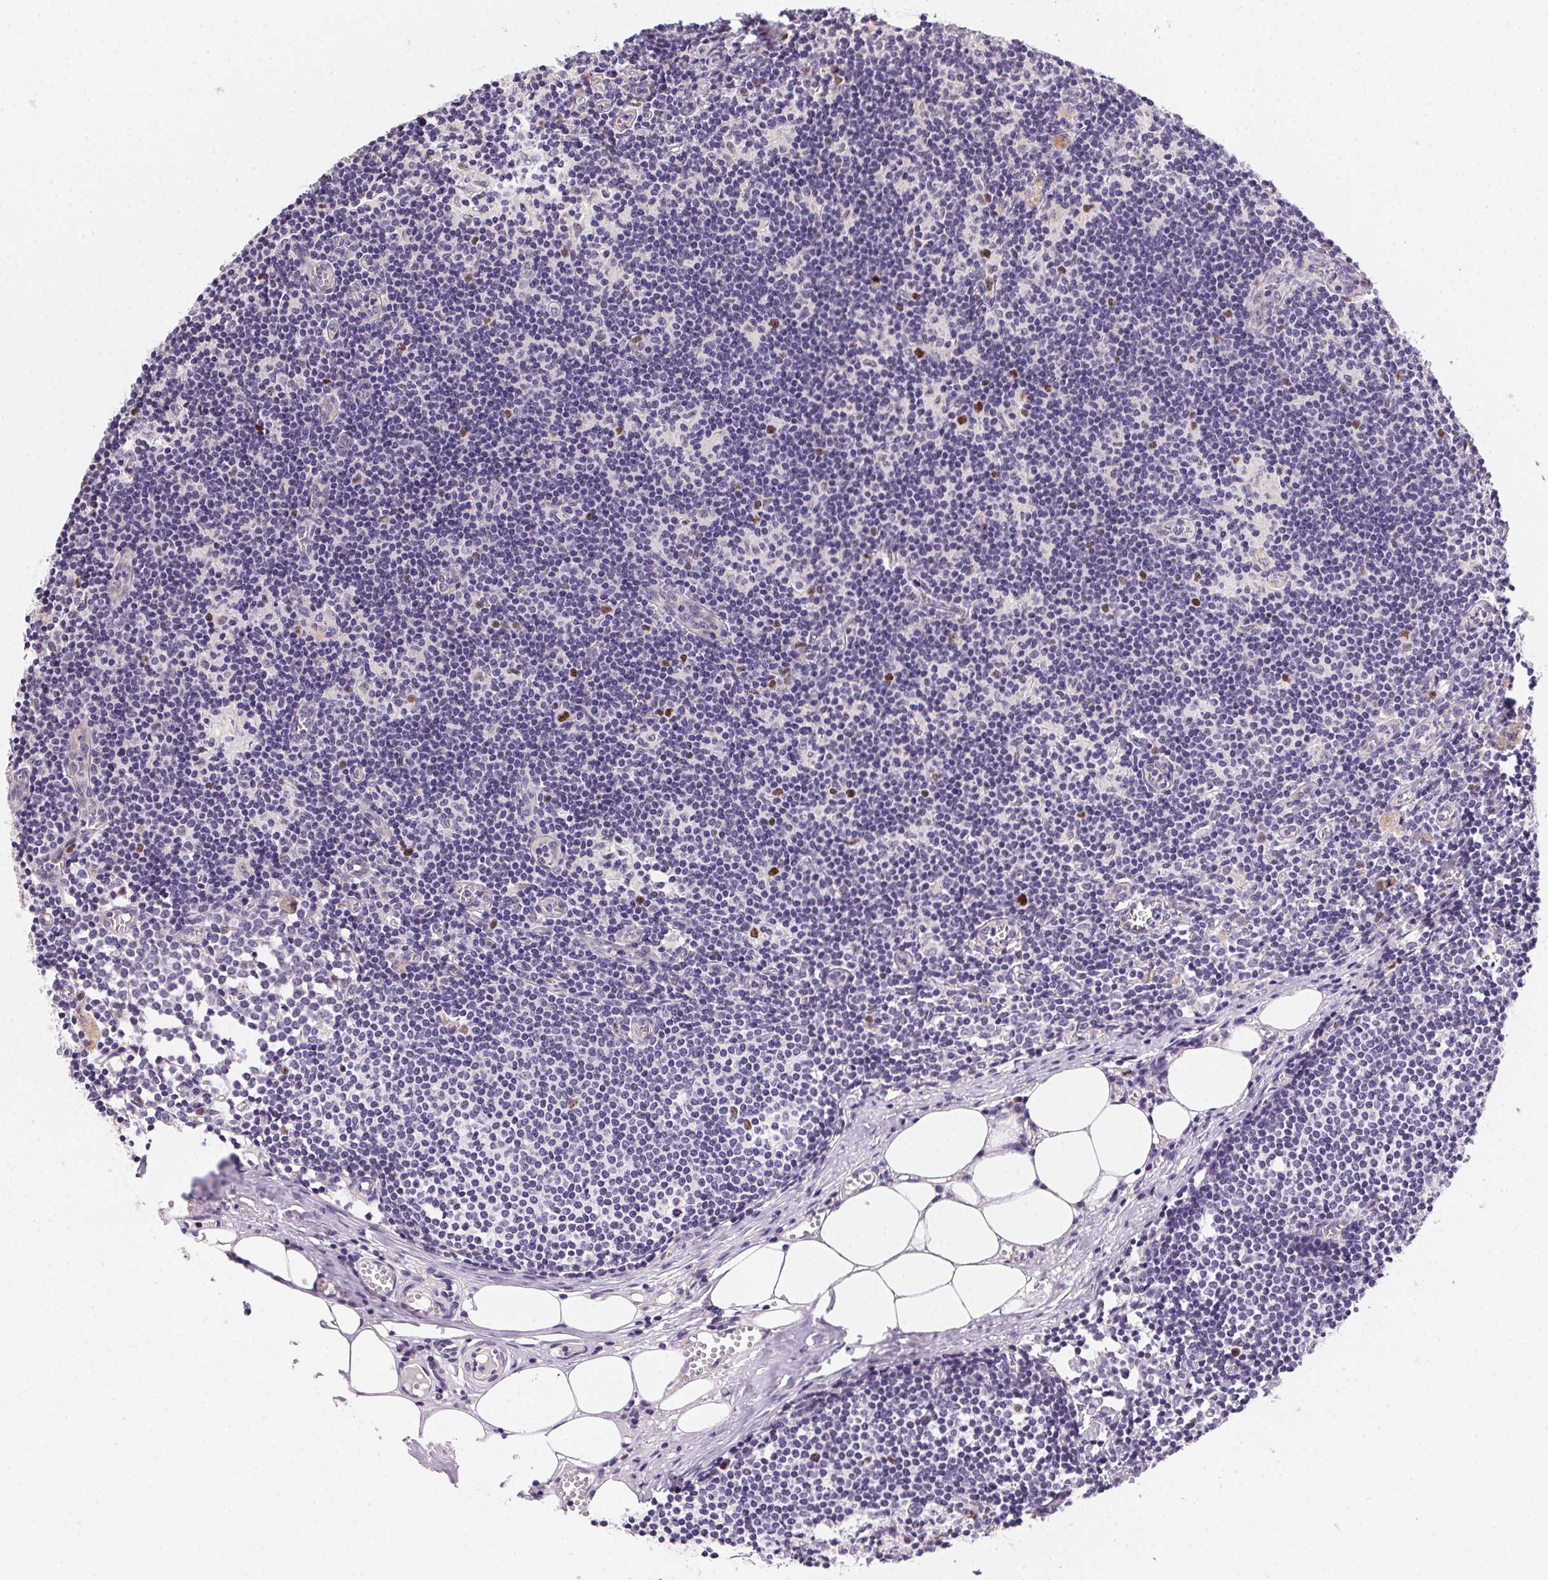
{"staining": {"intensity": "negative", "quantity": "none", "location": "none"}, "tissue": "lymph node", "cell_type": "Germinal center cells", "image_type": "normal", "snomed": [{"axis": "morphology", "description": "Normal tissue, NOS"}, {"axis": "topography", "description": "Lymph node"}], "caption": "The histopathology image reveals no staining of germinal center cells in benign lymph node.", "gene": "HELLS", "patient": {"sex": "female", "age": 52}}